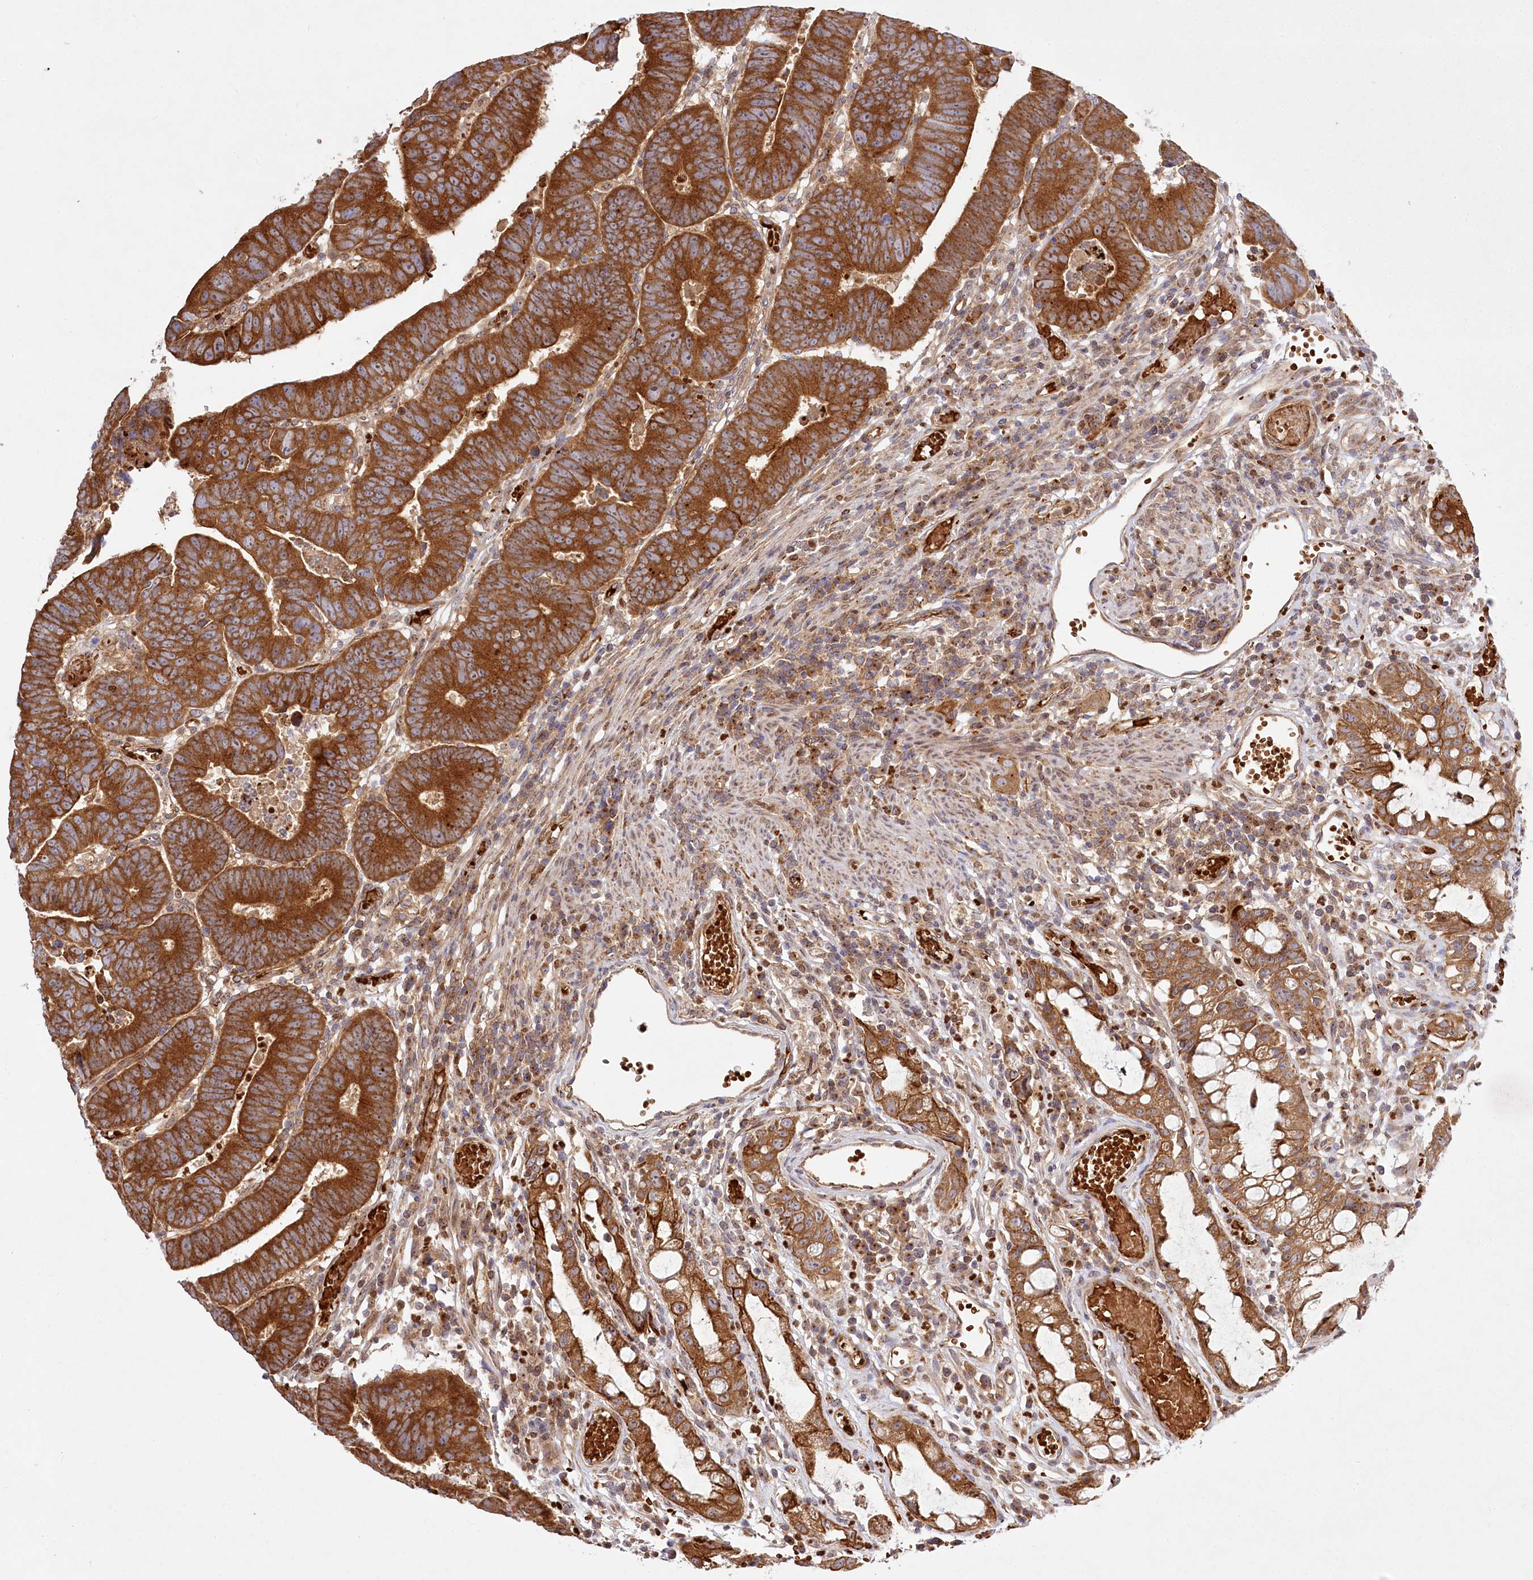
{"staining": {"intensity": "strong", "quantity": ">75%", "location": "cytoplasmic/membranous"}, "tissue": "colorectal cancer", "cell_type": "Tumor cells", "image_type": "cancer", "snomed": [{"axis": "morphology", "description": "Adenocarcinoma, NOS"}, {"axis": "topography", "description": "Rectum"}], "caption": "DAB (3,3'-diaminobenzidine) immunohistochemical staining of adenocarcinoma (colorectal) shows strong cytoplasmic/membranous protein positivity in approximately >75% of tumor cells. The protein of interest is shown in brown color, while the nuclei are stained blue.", "gene": "COMMD3", "patient": {"sex": "female", "age": 65}}